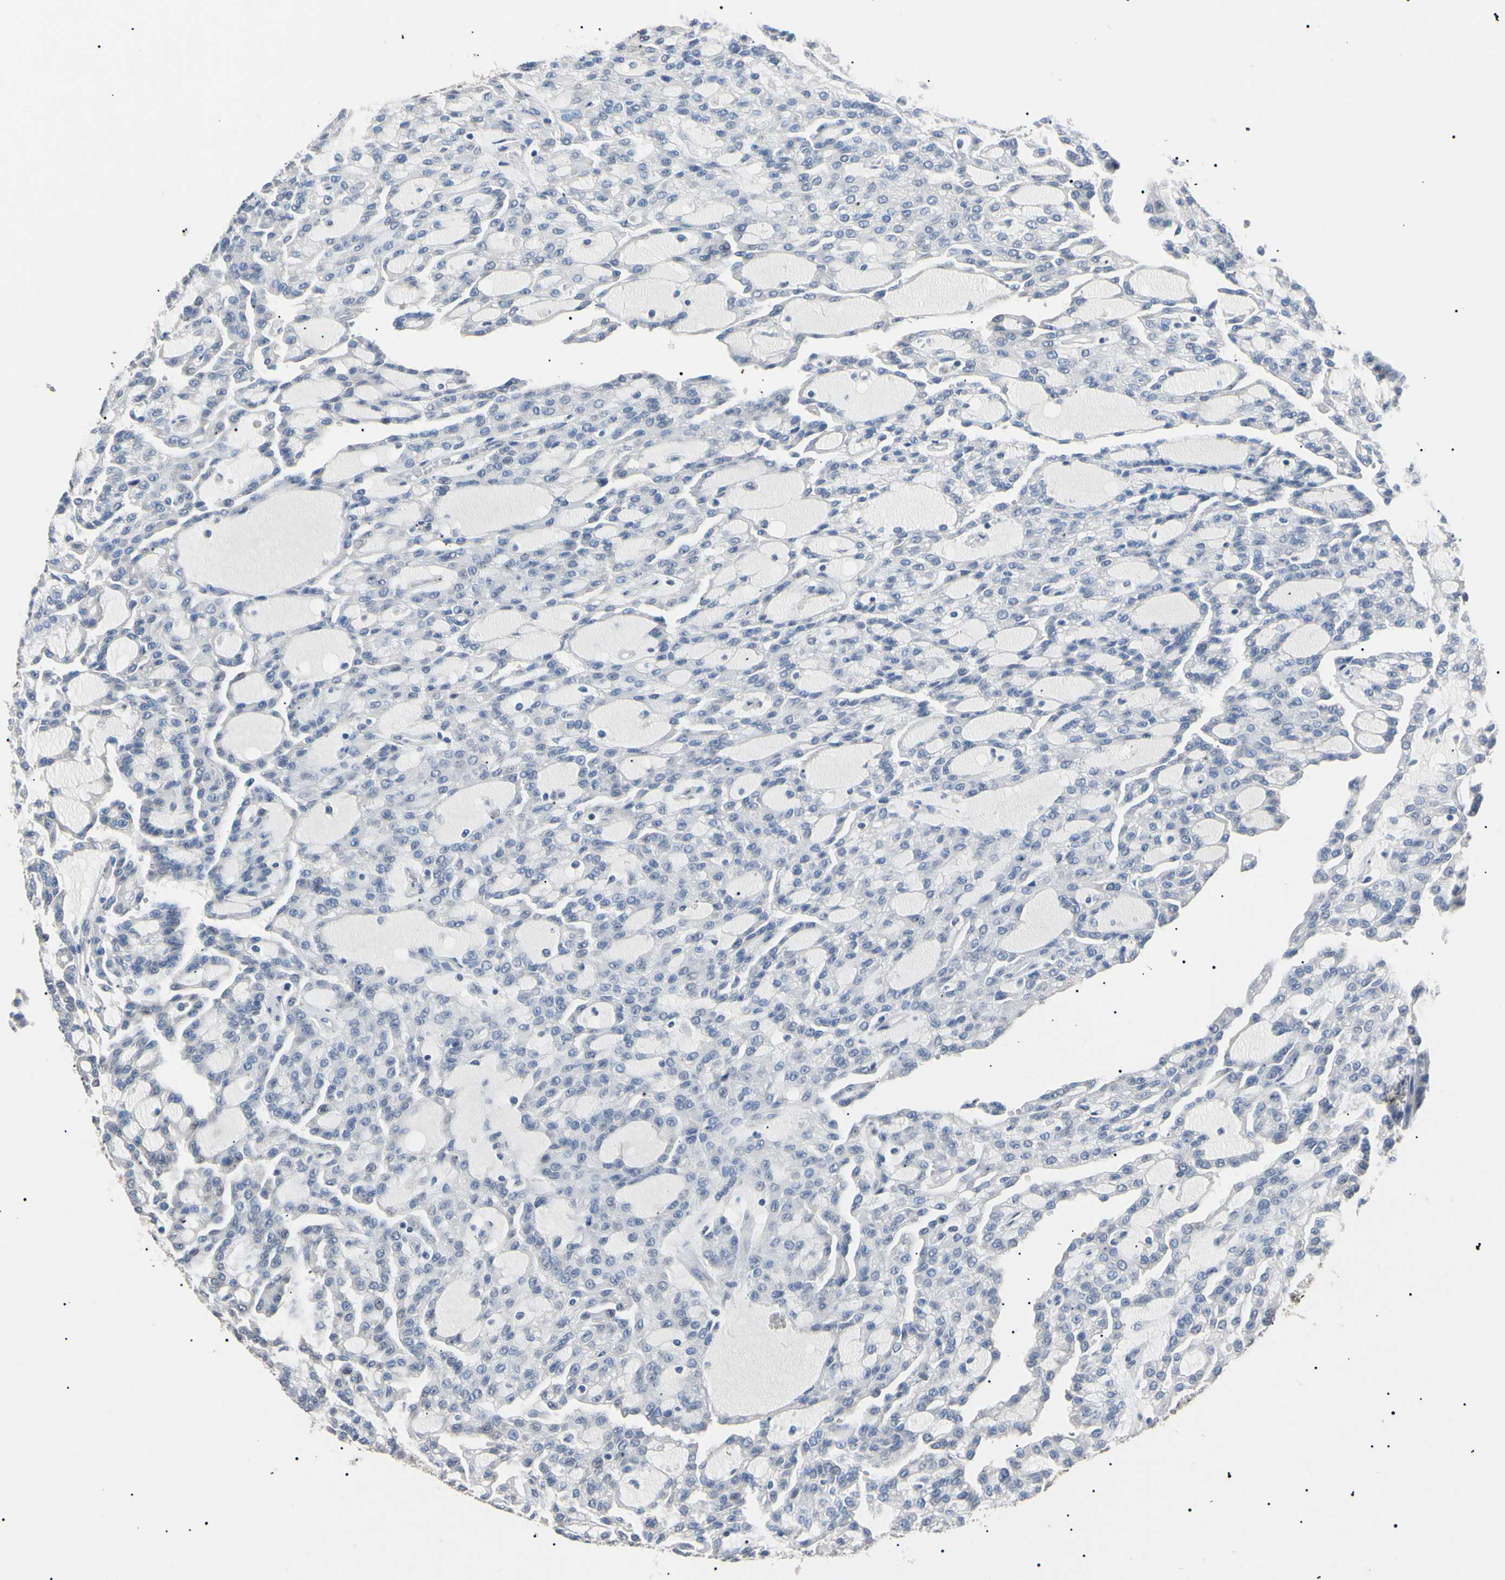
{"staining": {"intensity": "negative", "quantity": "none", "location": "none"}, "tissue": "renal cancer", "cell_type": "Tumor cells", "image_type": "cancer", "snomed": [{"axis": "morphology", "description": "Adenocarcinoma, NOS"}, {"axis": "topography", "description": "Kidney"}], "caption": "Immunohistochemistry (IHC) of renal cancer reveals no expression in tumor cells.", "gene": "CGB3", "patient": {"sex": "male", "age": 63}}